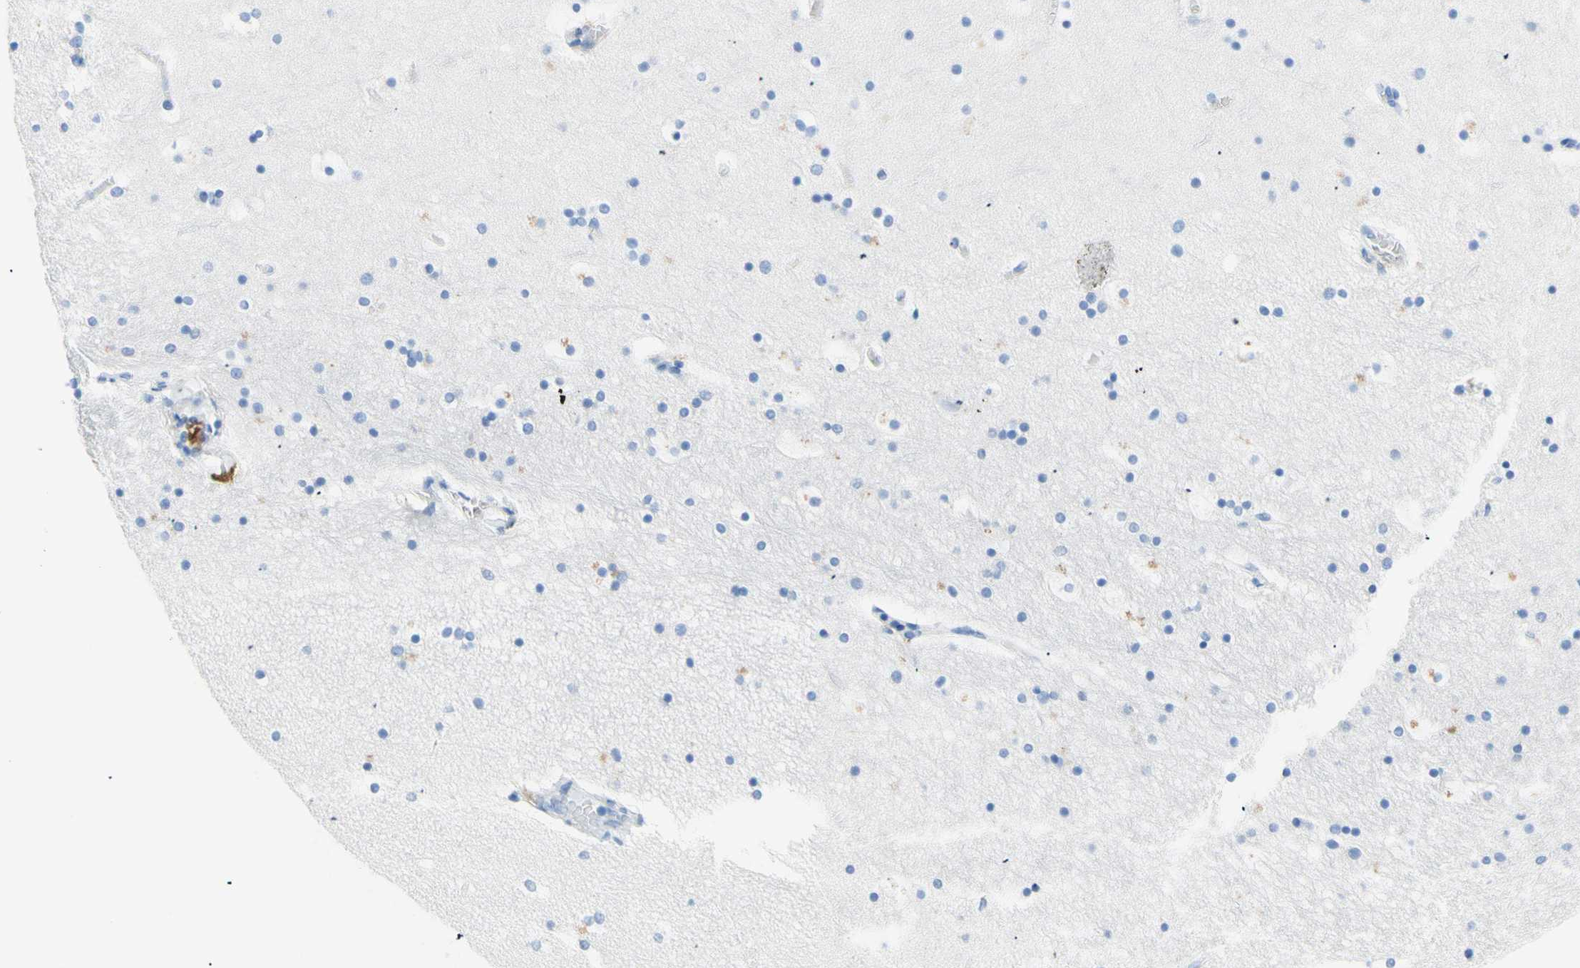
{"staining": {"intensity": "negative", "quantity": "none", "location": "none"}, "tissue": "hippocampus", "cell_type": "Glial cells", "image_type": "normal", "snomed": [{"axis": "morphology", "description": "Normal tissue, NOS"}, {"axis": "topography", "description": "Hippocampus"}], "caption": "Immunohistochemistry (IHC) image of normal hippocampus: human hippocampus stained with DAB exhibits no significant protein positivity in glial cells.", "gene": "MYH2", "patient": {"sex": "male", "age": 45}}